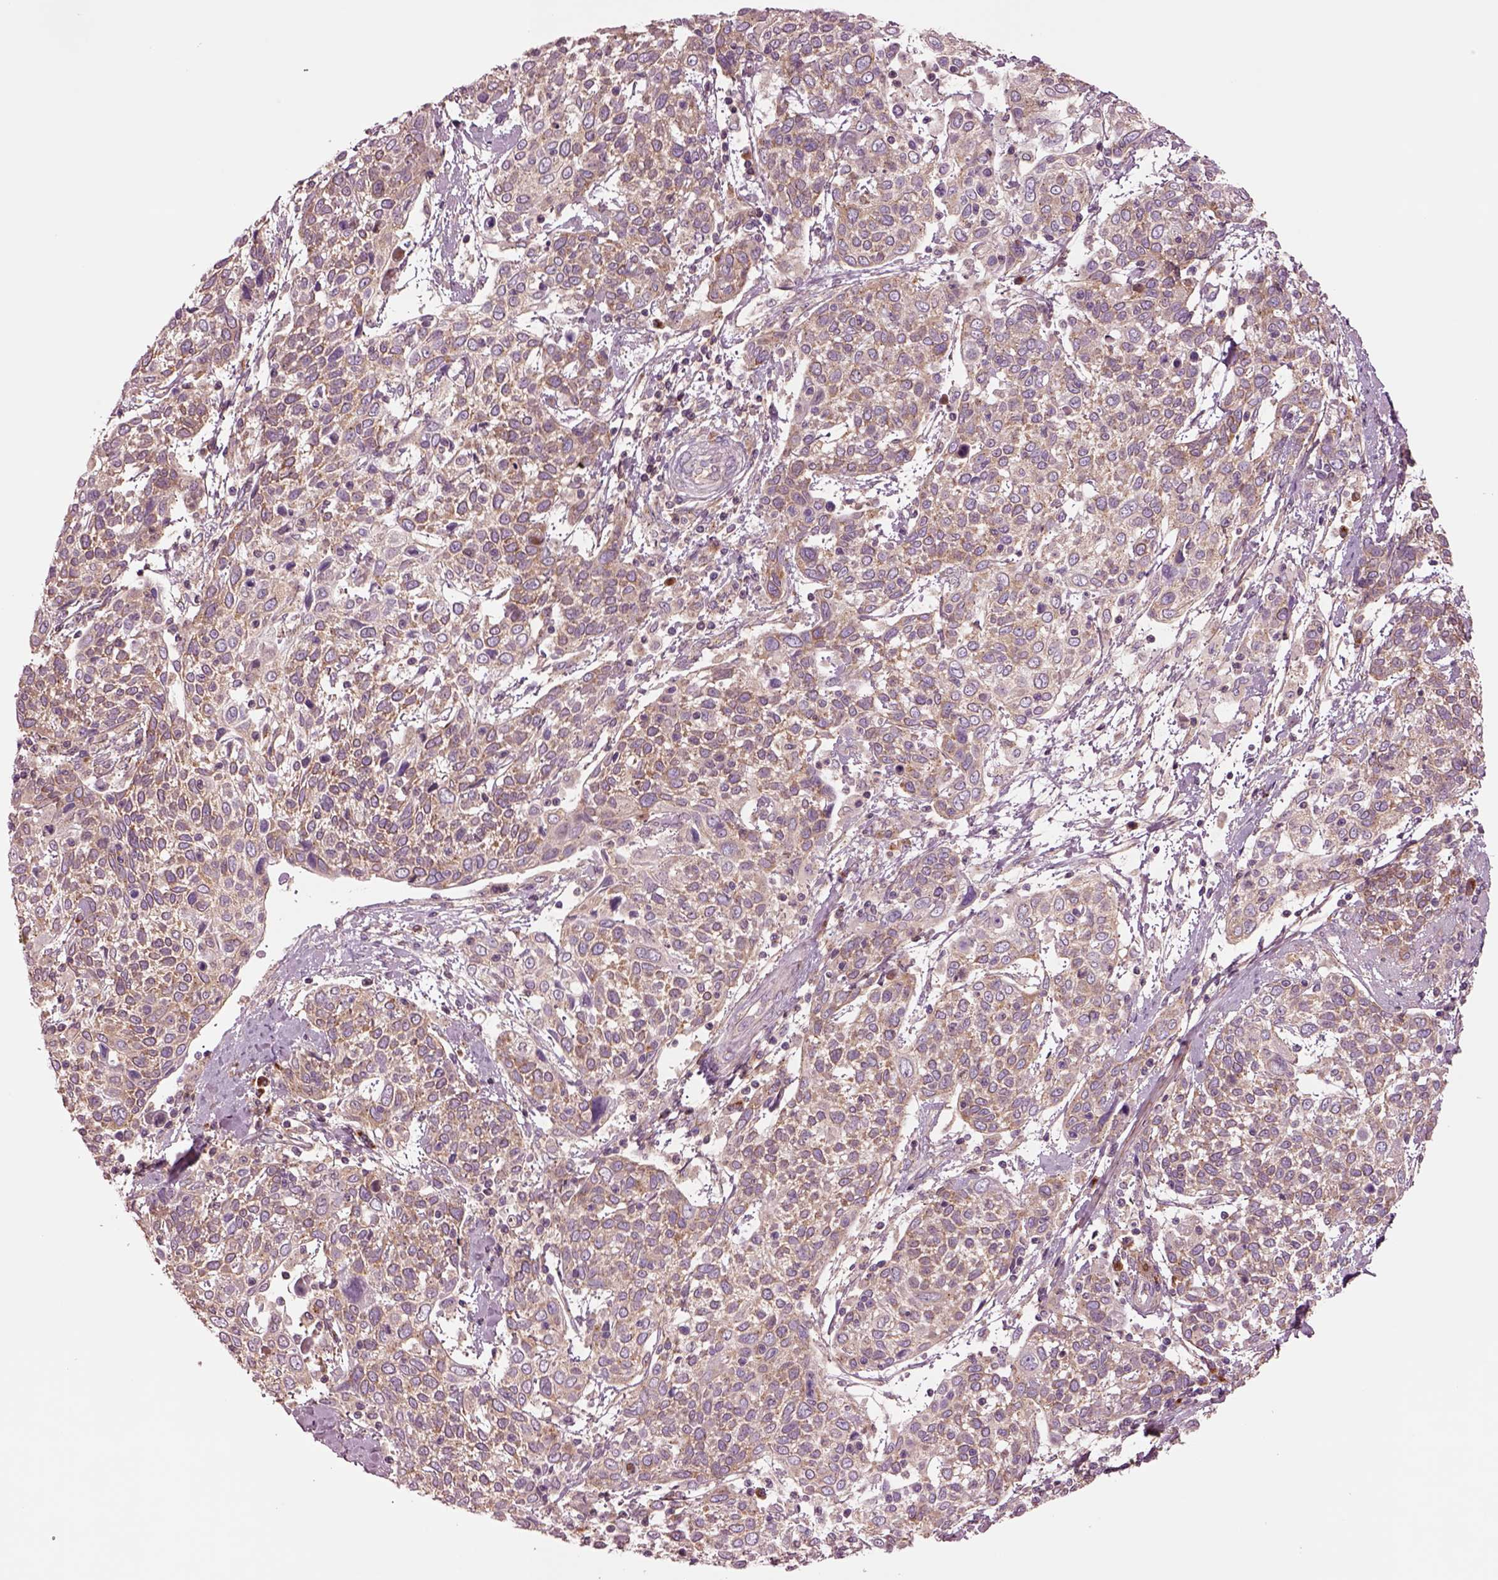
{"staining": {"intensity": "moderate", "quantity": ">75%", "location": "cytoplasmic/membranous"}, "tissue": "cervical cancer", "cell_type": "Tumor cells", "image_type": "cancer", "snomed": [{"axis": "morphology", "description": "Squamous cell carcinoma, NOS"}, {"axis": "topography", "description": "Cervix"}], "caption": "A high-resolution image shows immunohistochemistry (IHC) staining of squamous cell carcinoma (cervical), which displays moderate cytoplasmic/membranous staining in approximately >75% of tumor cells.", "gene": "SEC23A", "patient": {"sex": "female", "age": 61}}